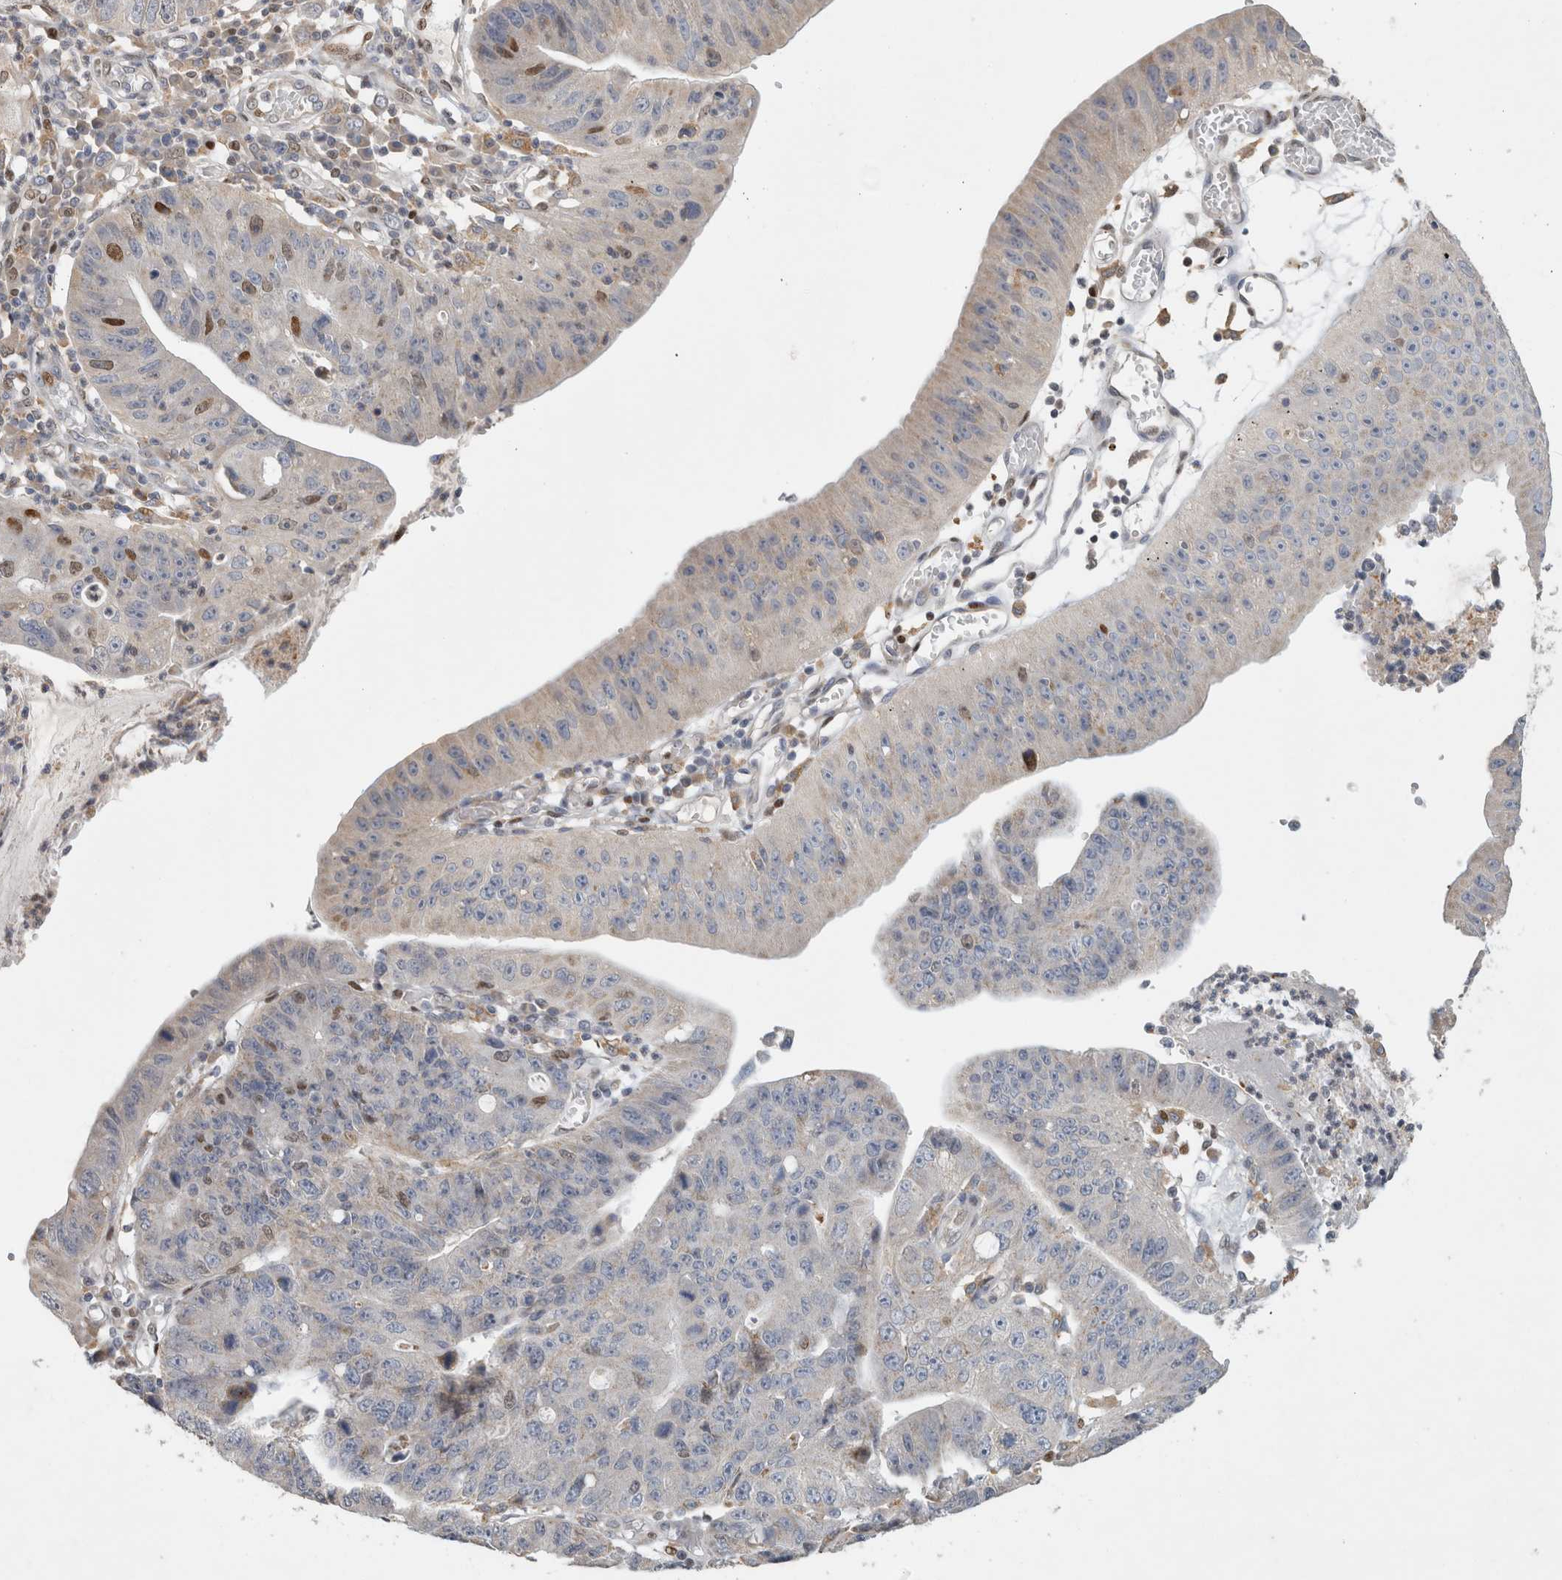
{"staining": {"intensity": "moderate", "quantity": "<25%", "location": "nuclear"}, "tissue": "stomach cancer", "cell_type": "Tumor cells", "image_type": "cancer", "snomed": [{"axis": "morphology", "description": "Adenocarcinoma, NOS"}, {"axis": "topography", "description": "Stomach"}], "caption": "Moderate nuclear protein staining is seen in about <25% of tumor cells in stomach cancer. (DAB (3,3'-diaminobenzidine) = brown stain, brightfield microscopy at high magnification).", "gene": "C8orf58", "patient": {"sex": "male", "age": 59}}